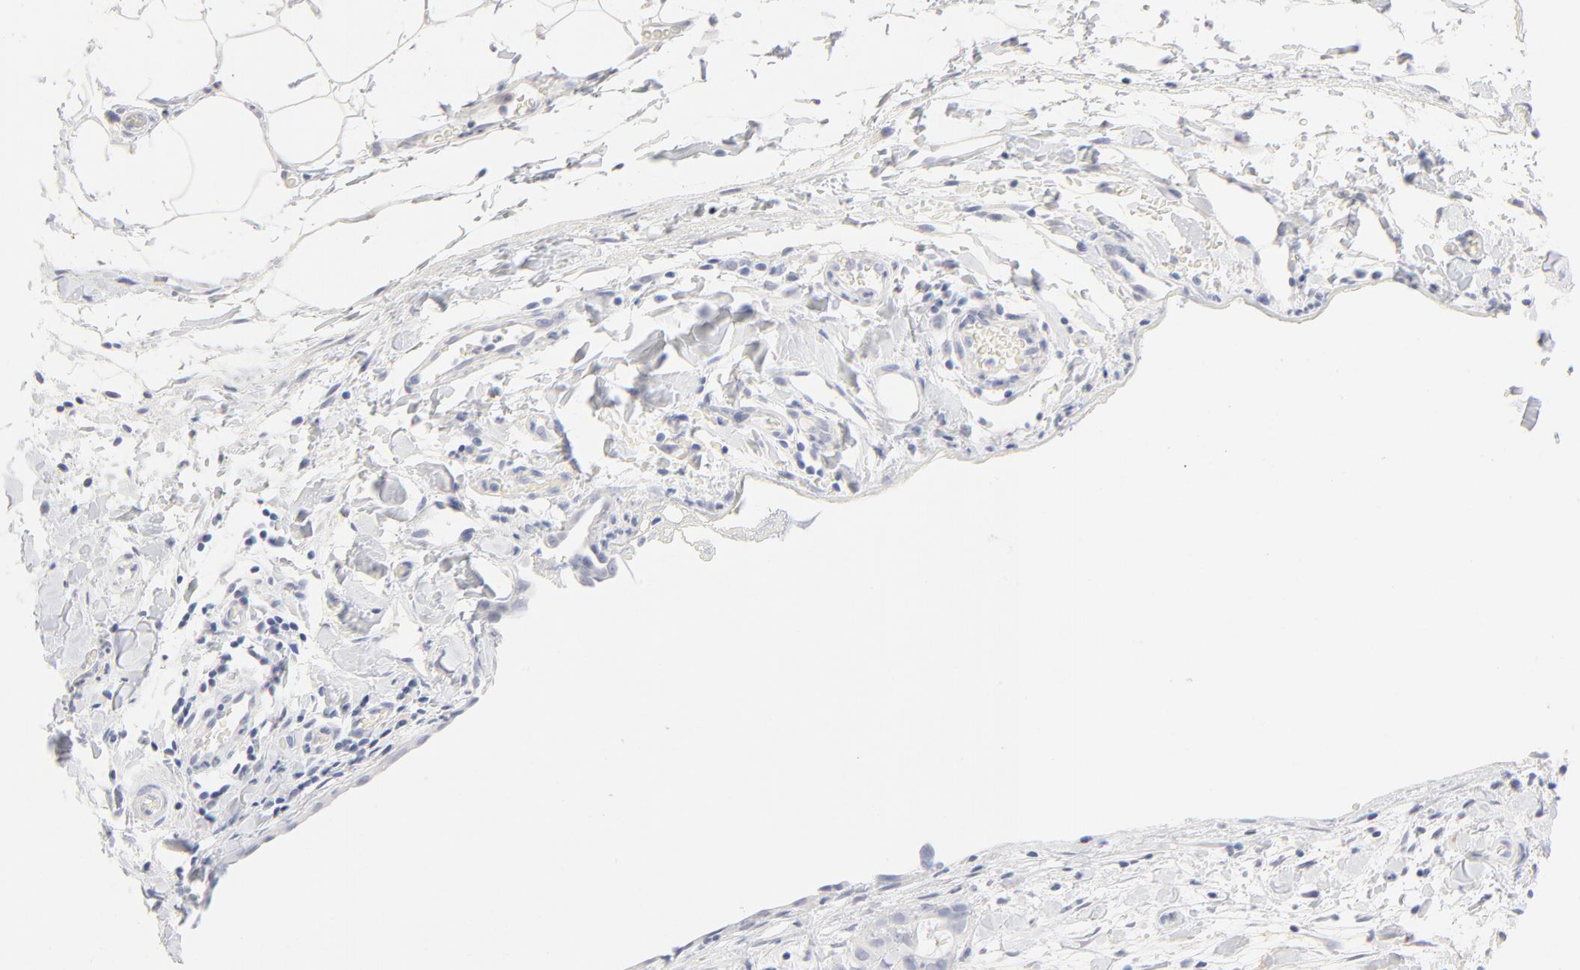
{"staining": {"intensity": "negative", "quantity": "none", "location": "none"}, "tissue": "stomach cancer", "cell_type": "Tumor cells", "image_type": "cancer", "snomed": [{"axis": "morphology", "description": "Adenocarcinoma, NOS"}, {"axis": "topography", "description": "Stomach, upper"}], "caption": "This micrograph is of stomach cancer (adenocarcinoma) stained with IHC to label a protein in brown with the nuclei are counter-stained blue. There is no positivity in tumor cells.", "gene": "ONECUT1", "patient": {"sex": "male", "age": 47}}